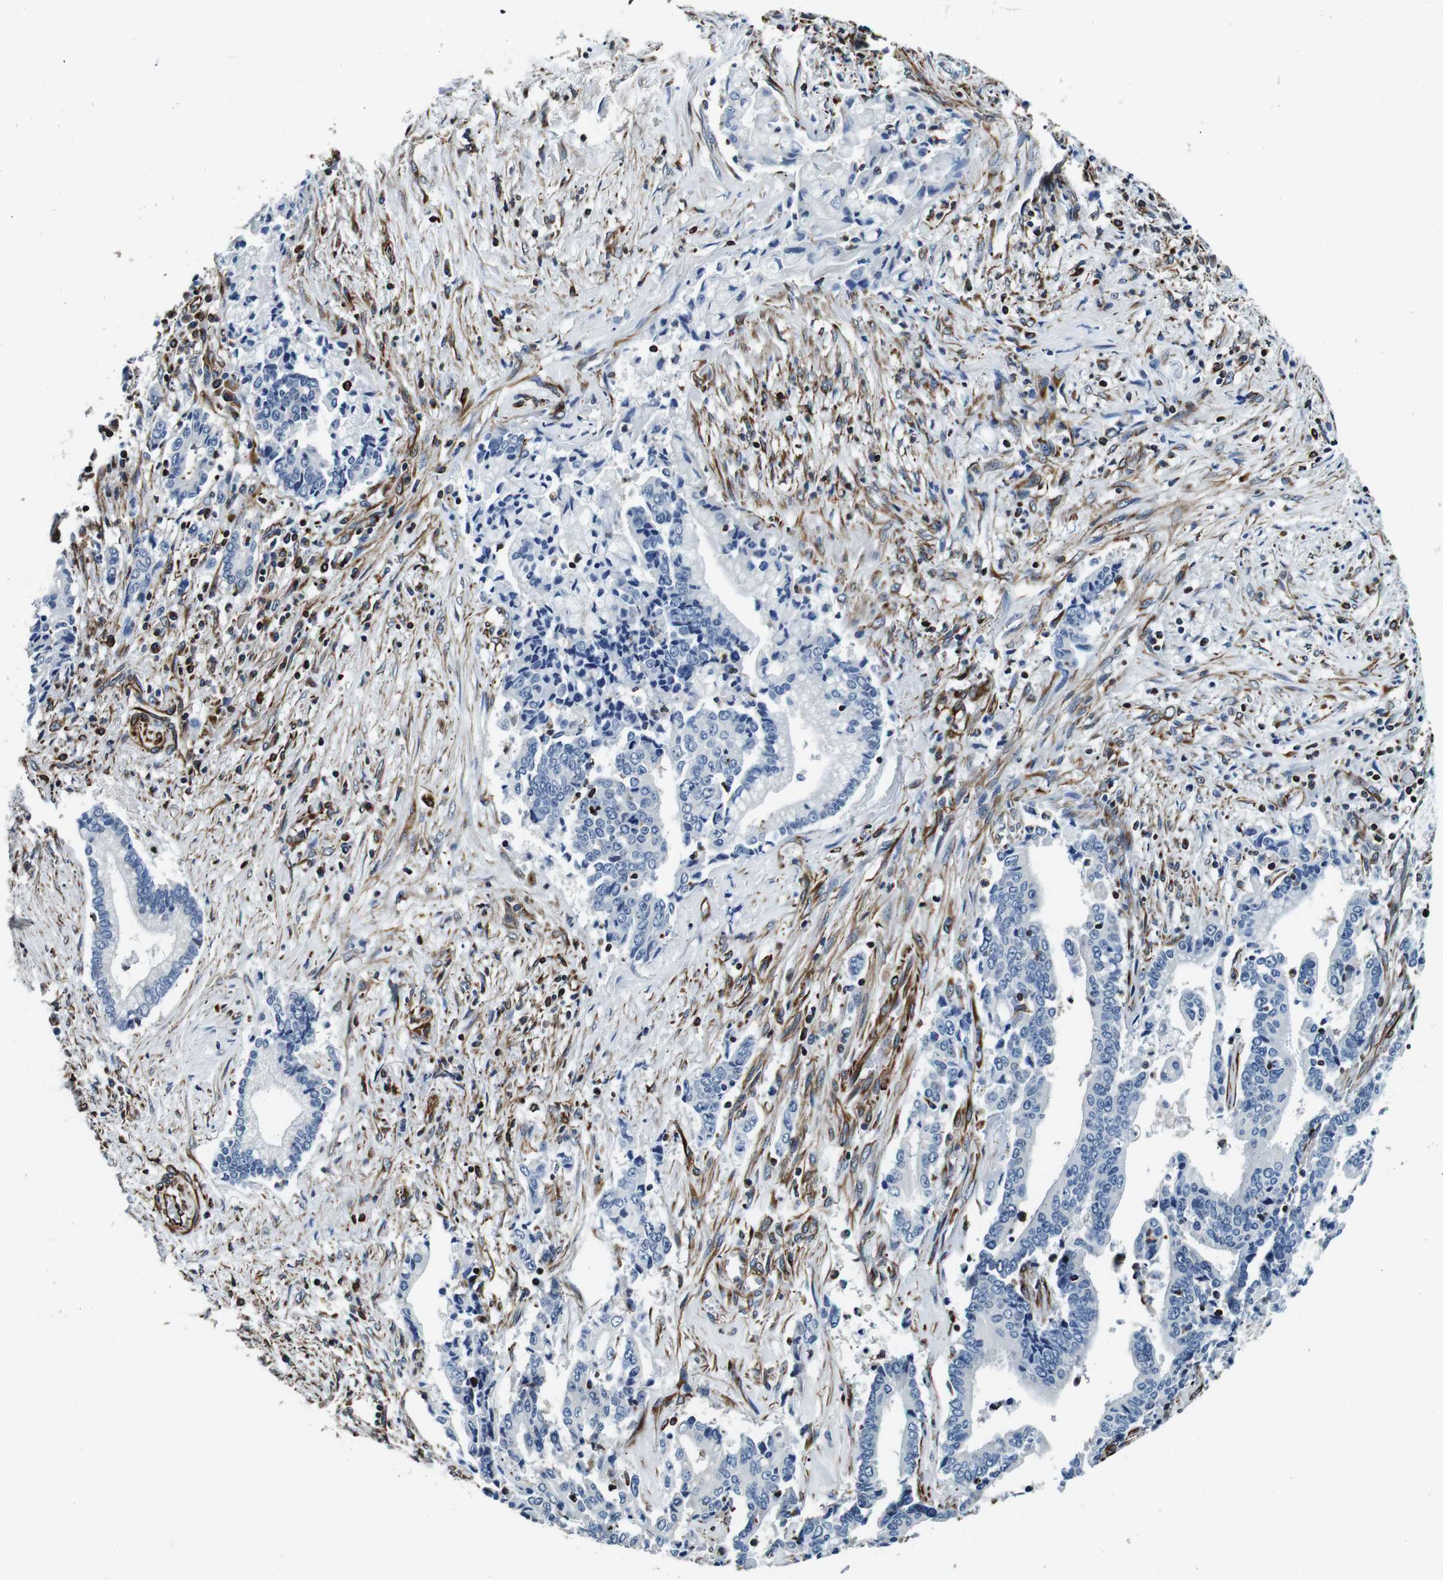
{"staining": {"intensity": "negative", "quantity": "none", "location": "none"}, "tissue": "liver cancer", "cell_type": "Tumor cells", "image_type": "cancer", "snomed": [{"axis": "morphology", "description": "Cholangiocarcinoma"}, {"axis": "topography", "description": "Liver"}], "caption": "Immunohistochemistry (IHC) micrograph of neoplastic tissue: human liver cholangiocarcinoma stained with DAB displays no significant protein positivity in tumor cells.", "gene": "GJE1", "patient": {"sex": "male", "age": 57}}